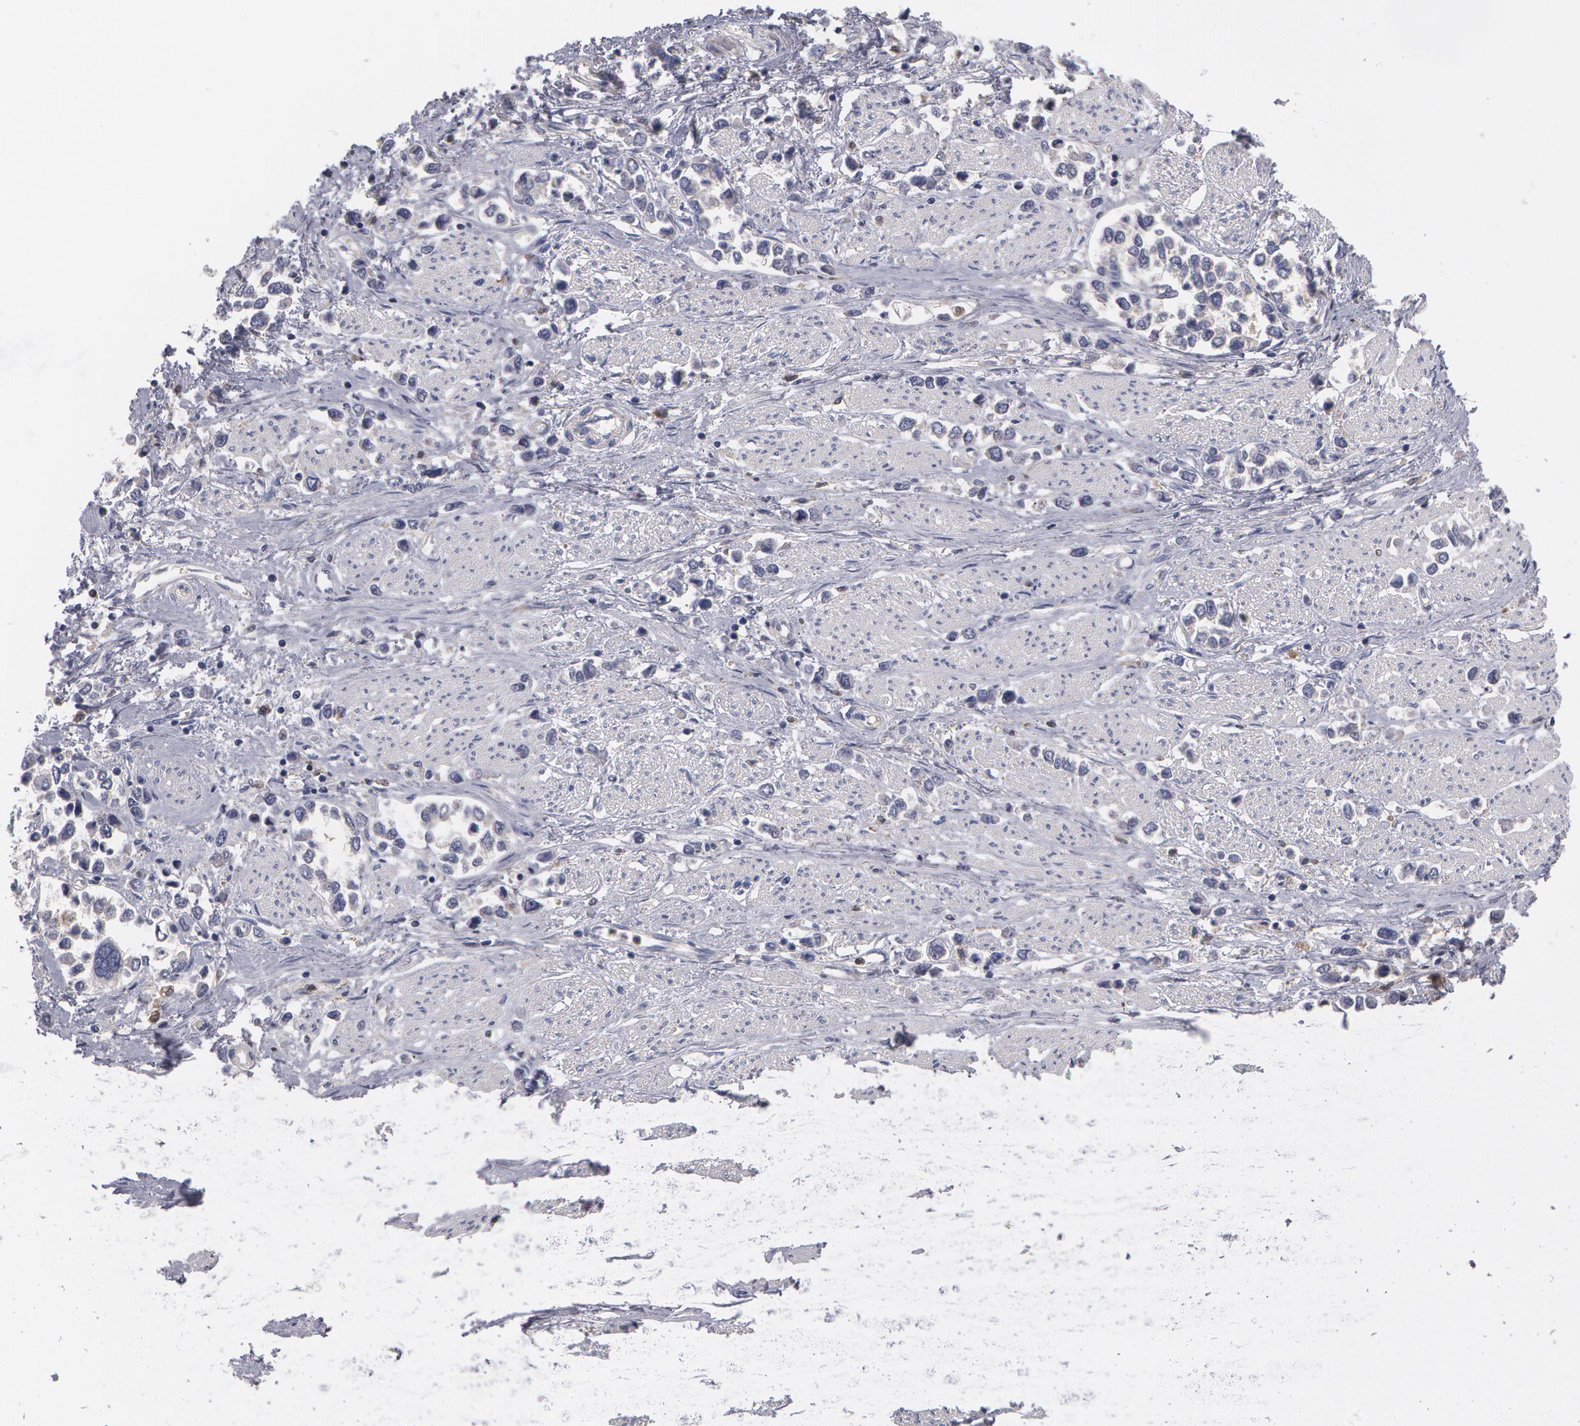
{"staining": {"intensity": "negative", "quantity": "none", "location": "none"}, "tissue": "stomach cancer", "cell_type": "Tumor cells", "image_type": "cancer", "snomed": [{"axis": "morphology", "description": "Adenocarcinoma, NOS"}, {"axis": "topography", "description": "Stomach, upper"}], "caption": "Tumor cells are negative for protein expression in human stomach cancer (adenocarcinoma).", "gene": "SYK", "patient": {"sex": "male", "age": 76}}